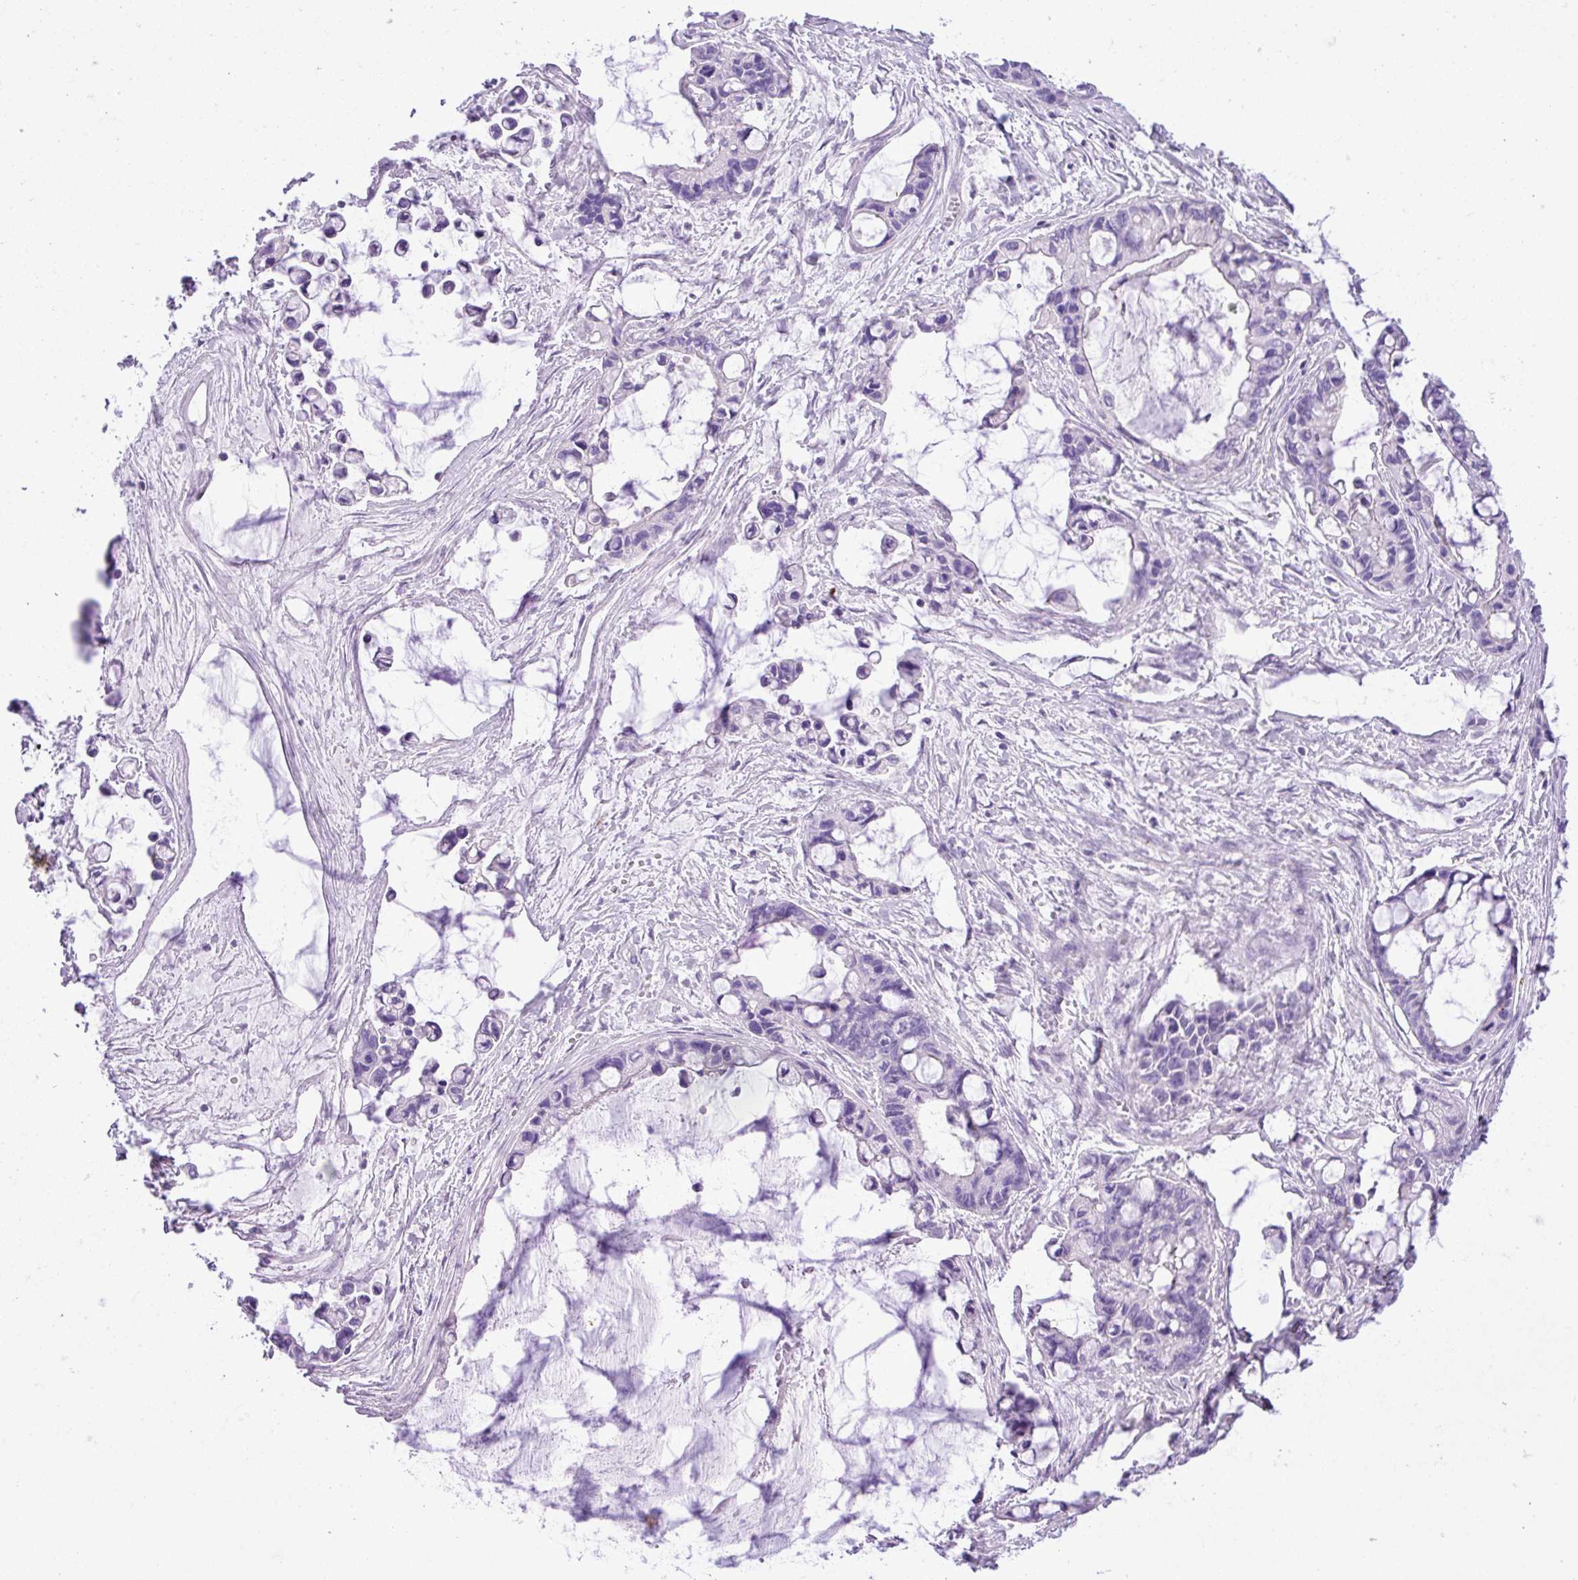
{"staining": {"intensity": "negative", "quantity": "none", "location": "none"}, "tissue": "ovarian cancer", "cell_type": "Tumor cells", "image_type": "cancer", "snomed": [{"axis": "morphology", "description": "Cystadenocarcinoma, mucinous, NOS"}, {"axis": "topography", "description": "Ovary"}], "caption": "DAB immunohistochemical staining of ovarian cancer (mucinous cystadenocarcinoma) shows no significant expression in tumor cells.", "gene": "ZNF334", "patient": {"sex": "female", "age": 63}}